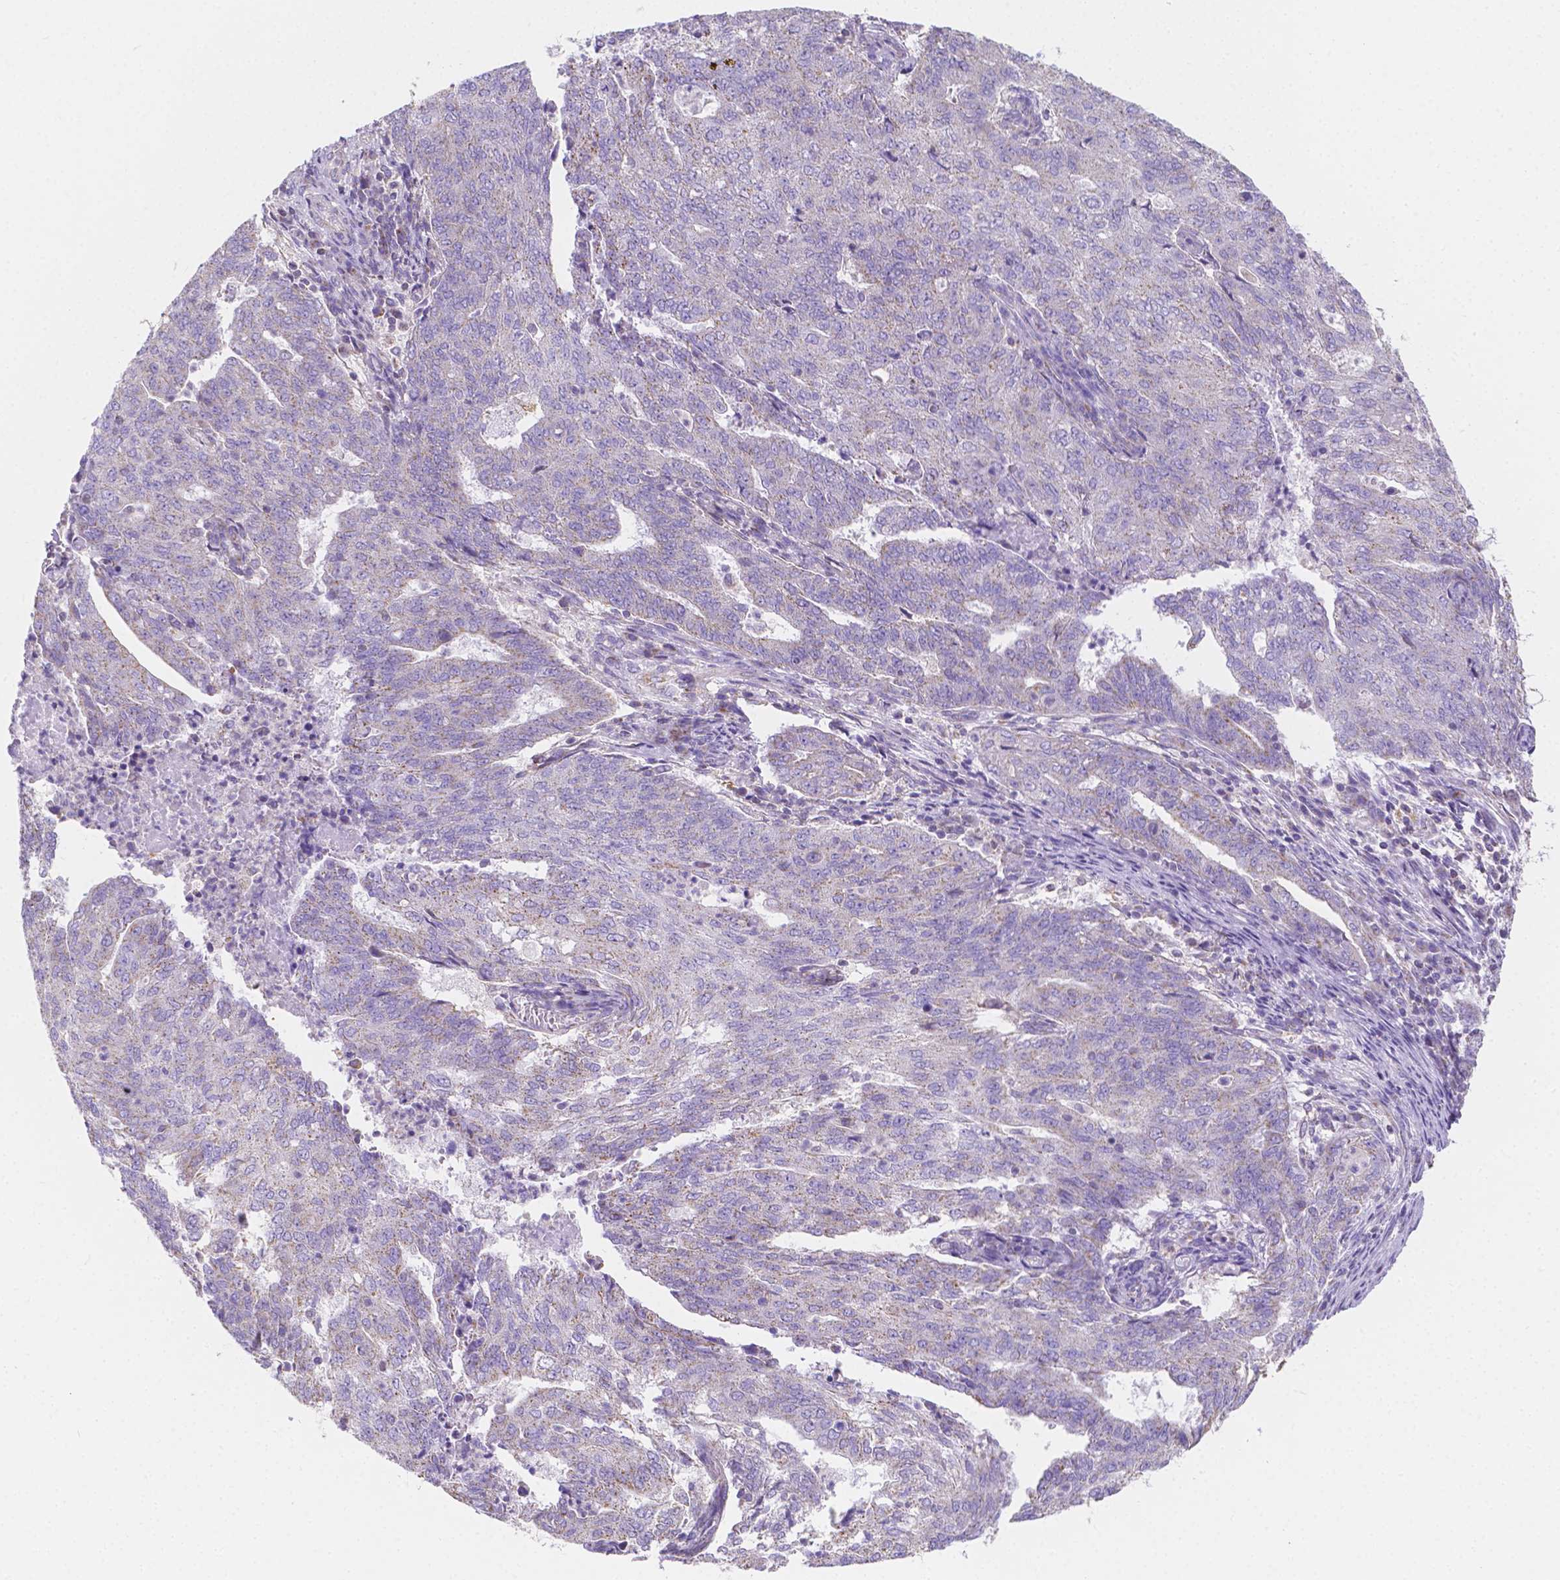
{"staining": {"intensity": "negative", "quantity": "none", "location": "none"}, "tissue": "endometrial cancer", "cell_type": "Tumor cells", "image_type": "cancer", "snomed": [{"axis": "morphology", "description": "Adenocarcinoma, NOS"}, {"axis": "topography", "description": "Endometrium"}], "caption": "The histopathology image demonstrates no staining of tumor cells in endometrial cancer. Nuclei are stained in blue.", "gene": "SGTB", "patient": {"sex": "female", "age": 82}}